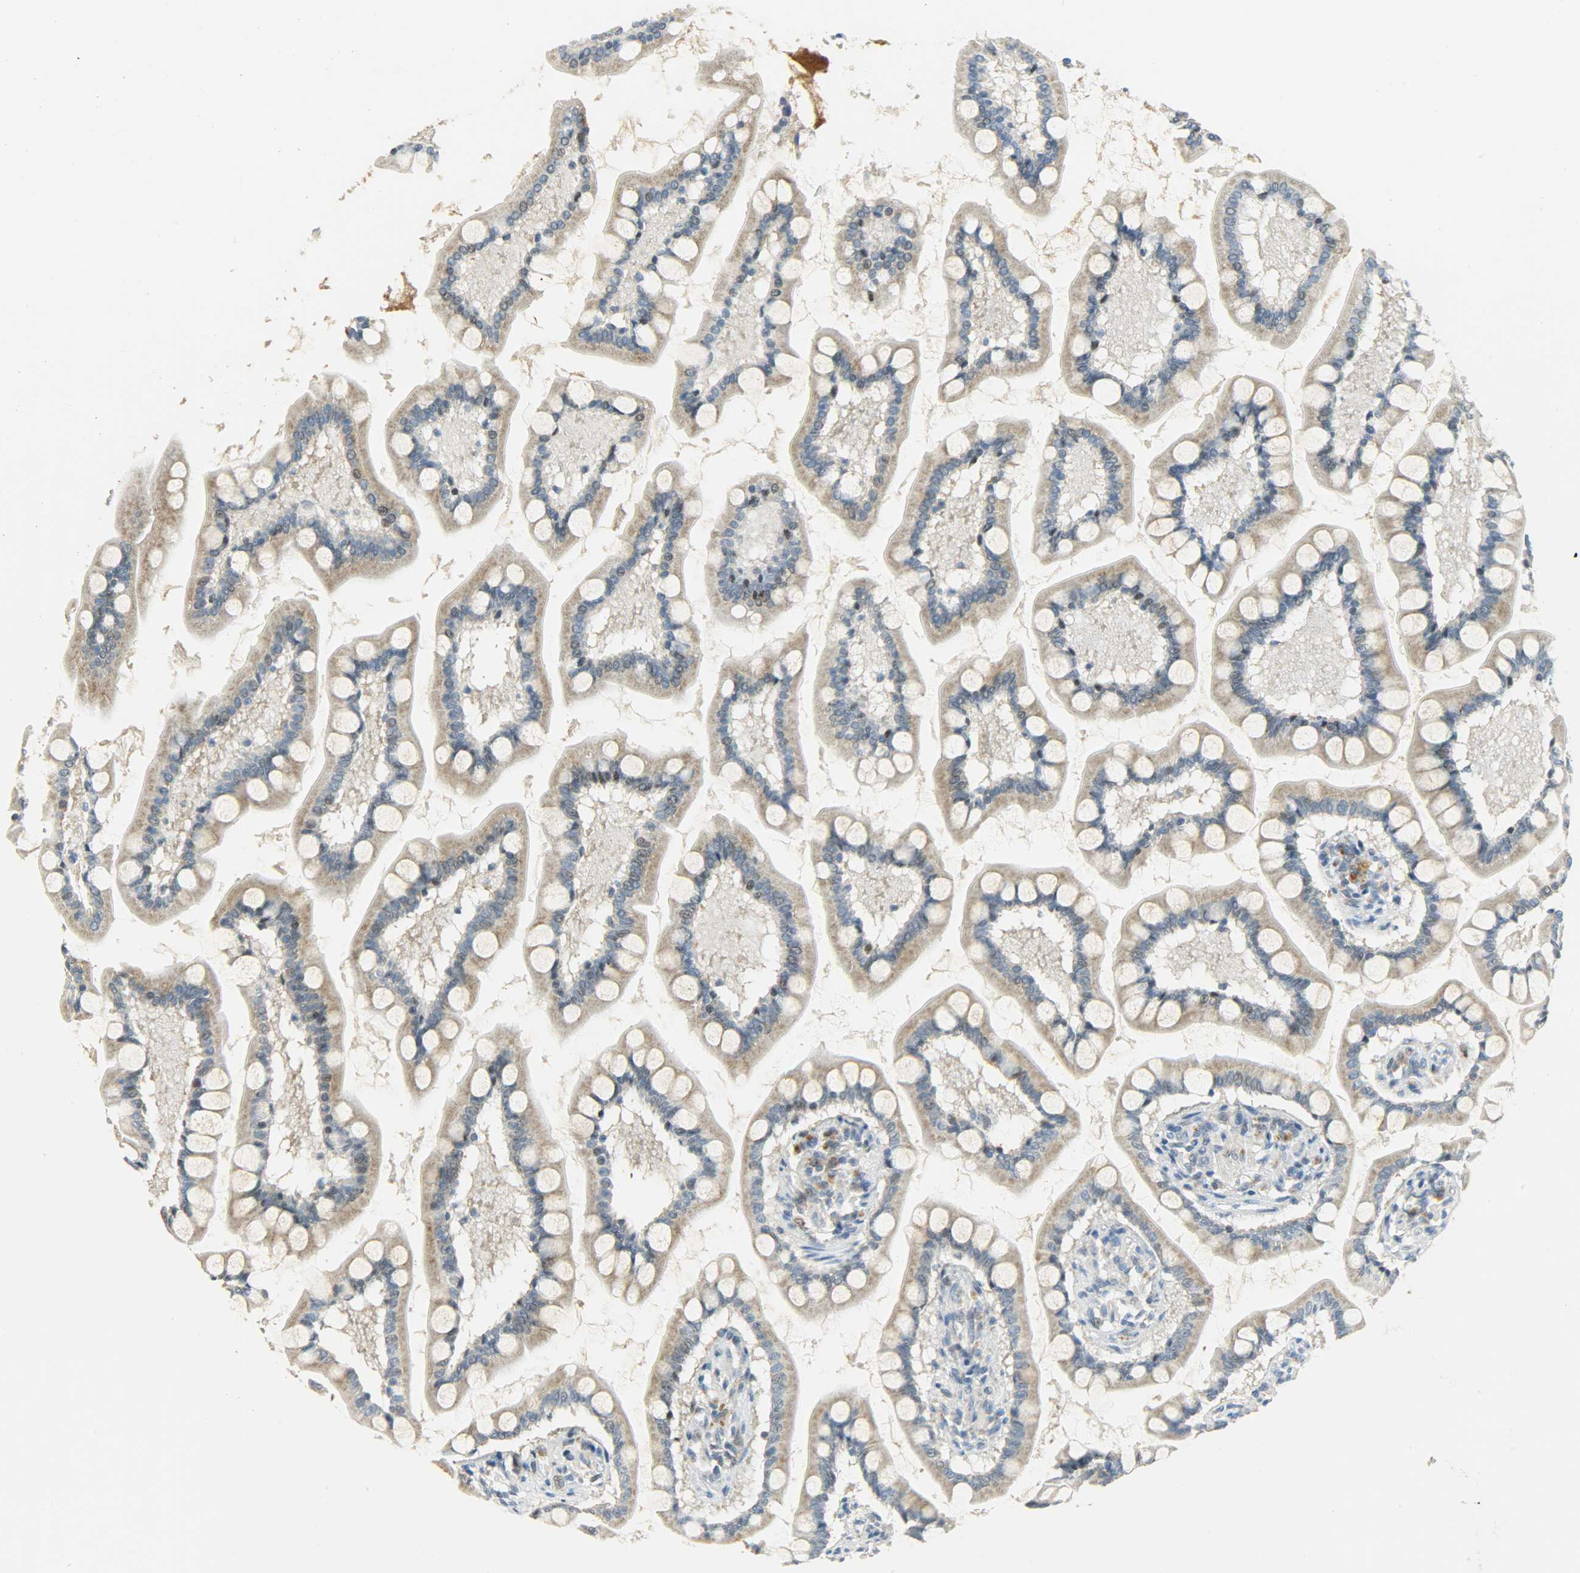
{"staining": {"intensity": "weak", "quantity": "<25%", "location": "nuclear"}, "tissue": "small intestine", "cell_type": "Glandular cells", "image_type": "normal", "snomed": [{"axis": "morphology", "description": "Normal tissue, NOS"}, {"axis": "topography", "description": "Small intestine"}], "caption": "IHC micrograph of benign small intestine: human small intestine stained with DAB shows no significant protein expression in glandular cells.", "gene": "JUNB", "patient": {"sex": "male", "age": 41}}